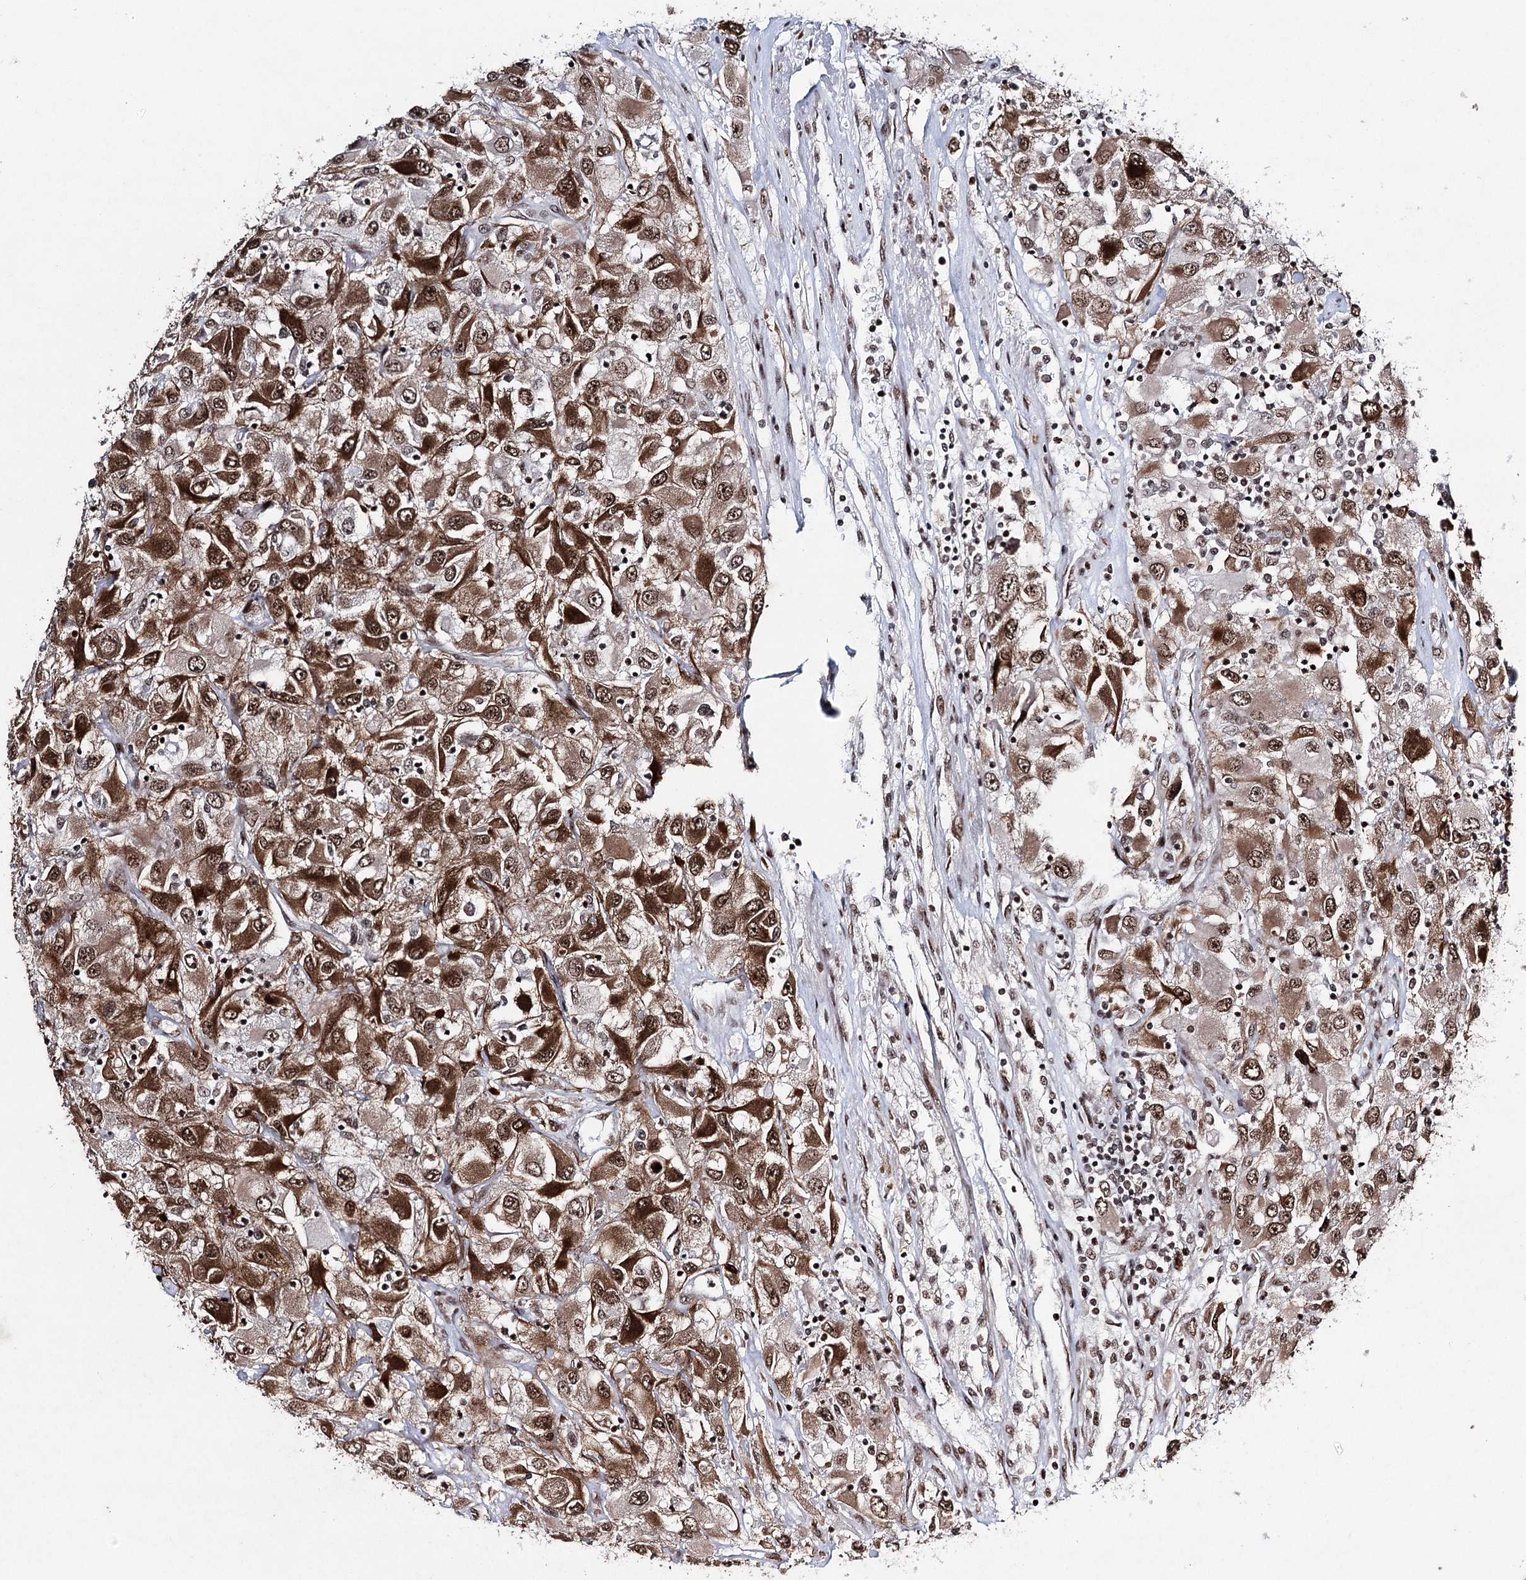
{"staining": {"intensity": "strong", "quantity": ">75%", "location": "cytoplasmic/membranous,nuclear"}, "tissue": "renal cancer", "cell_type": "Tumor cells", "image_type": "cancer", "snomed": [{"axis": "morphology", "description": "Adenocarcinoma, NOS"}, {"axis": "topography", "description": "Kidney"}], "caption": "High-power microscopy captured an immunohistochemistry photomicrograph of renal adenocarcinoma, revealing strong cytoplasmic/membranous and nuclear staining in about >75% of tumor cells.", "gene": "PDCD4", "patient": {"sex": "female", "age": 52}}